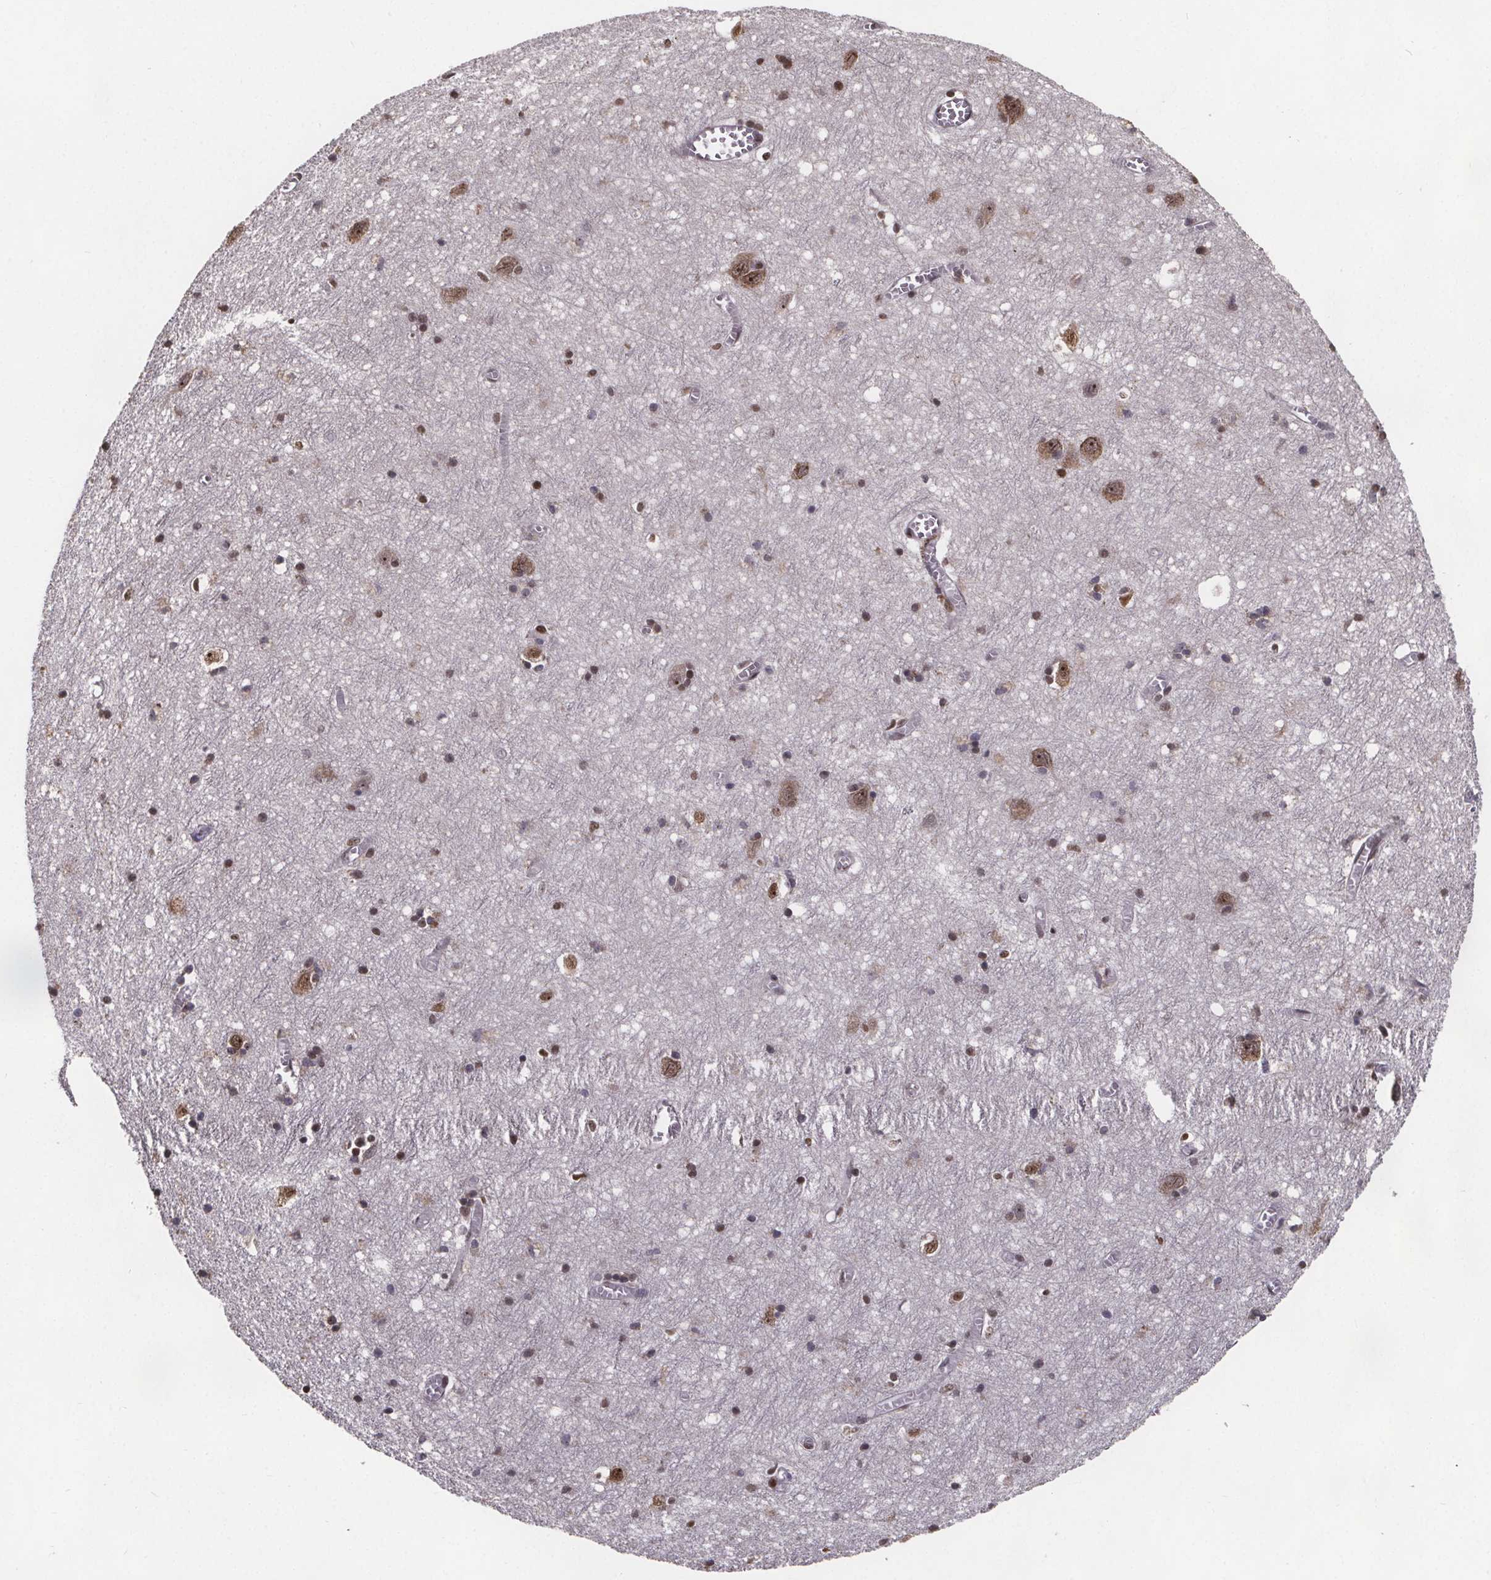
{"staining": {"intensity": "weak", "quantity": "25%-75%", "location": "nuclear"}, "tissue": "cerebral cortex", "cell_type": "Endothelial cells", "image_type": "normal", "snomed": [{"axis": "morphology", "description": "Normal tissue, NOS"}, {"axis": "topography", "description": "Cerebral cortex"}], "caption": "The photomicrograph displays immunohistochemical staining of benign cerebral cortex. There is weak nuclear expression is identified in approximately 25%-75% of endothelial cells.", "gene": "U2SURP", "patient": {"sex": "male", "age": 70}}